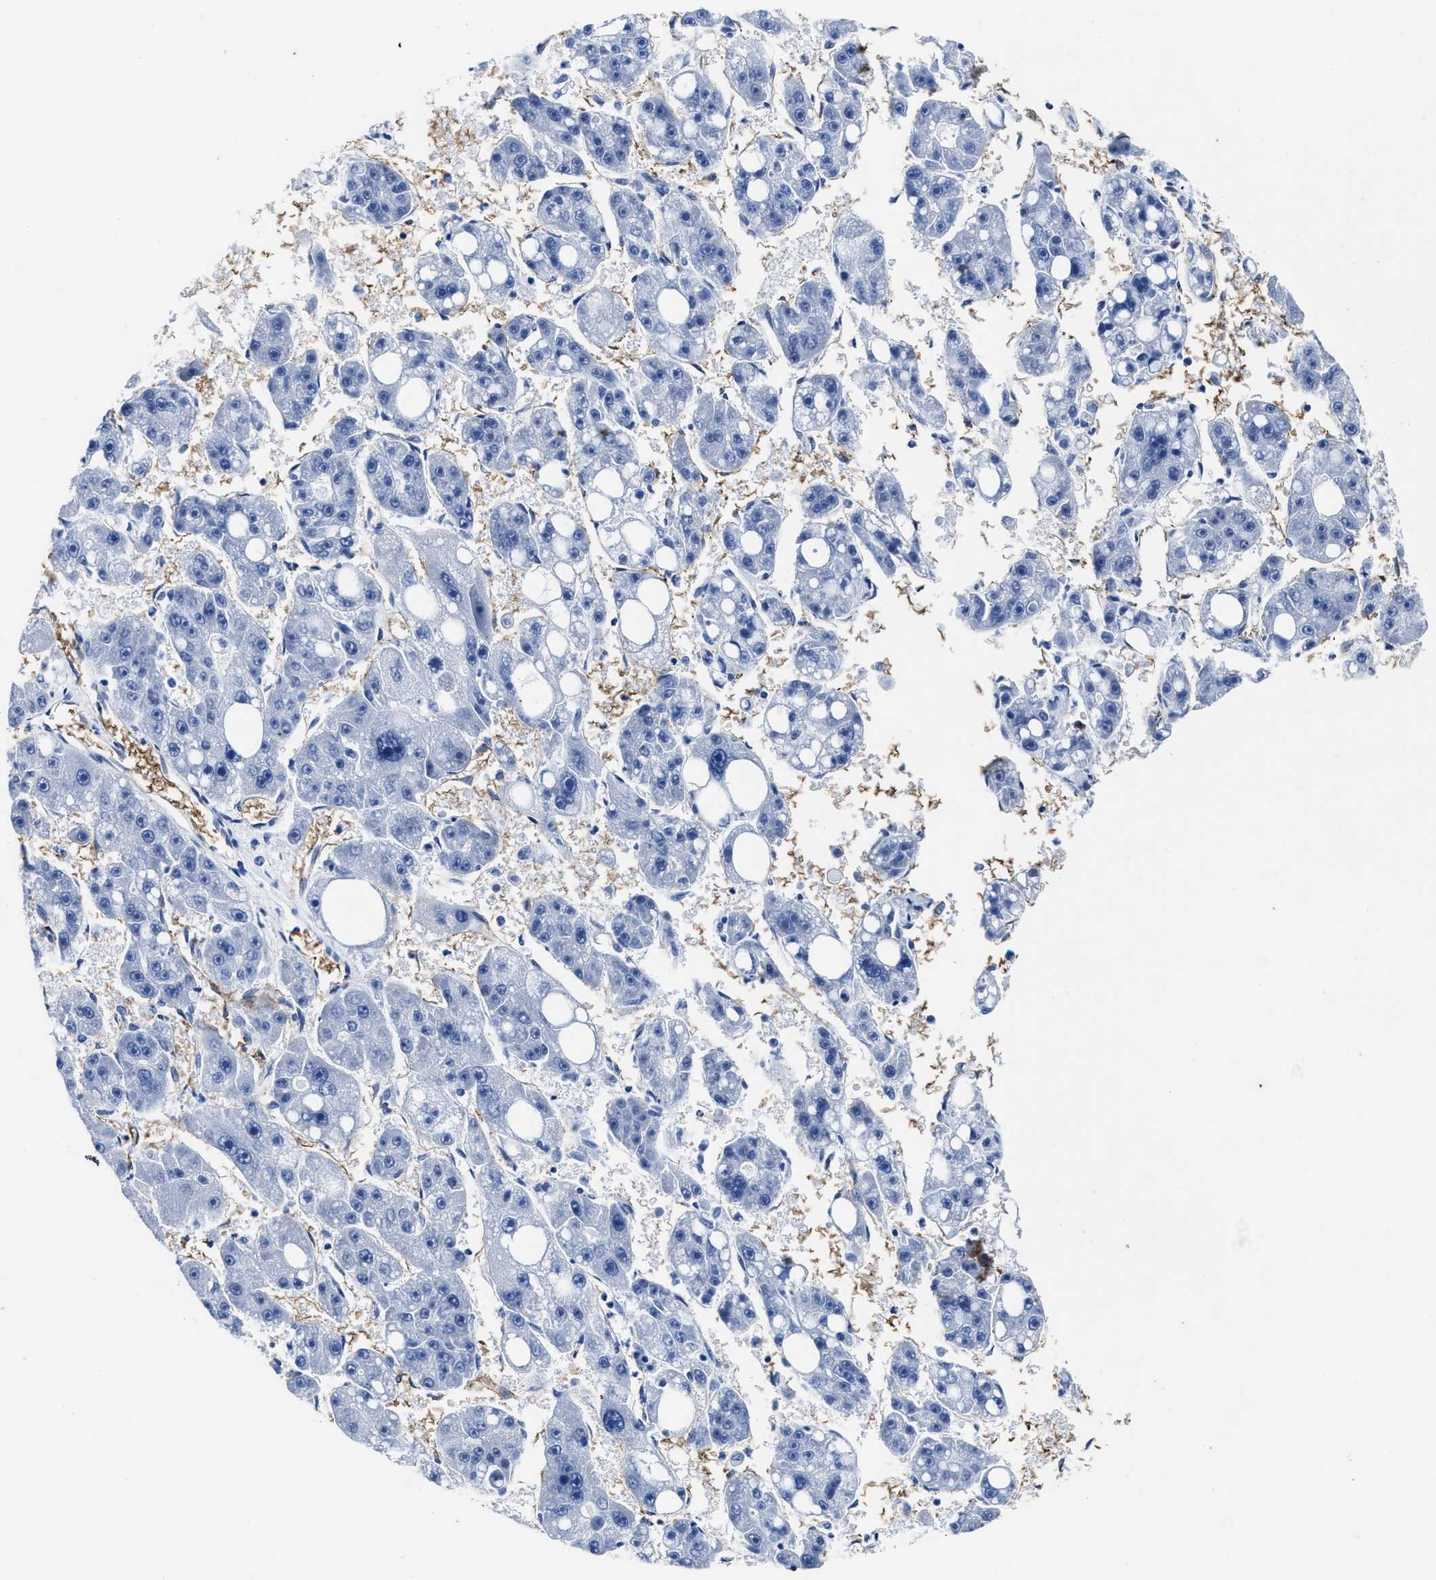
{"staining": {"intensity": "negative", "quantity": "none", "location": "none"}, "tissue": "liver cancer", "cell_type": "Tumor cells", "image_type": "cancer", "snomed": [{"axis": "morphology", "description": "Carcinoma, Hepatocellular, NOS"}, {"axis": "topography", "description": "Liver"}], "caption": "IHC image of neoplastic tissue: human liver cancer (hepatocellular carcinoma) stained with DAB shows no significant protein expression in tumor cells.", "gene": "AQP1", "patient": {"sex": "female", "age": 61}}